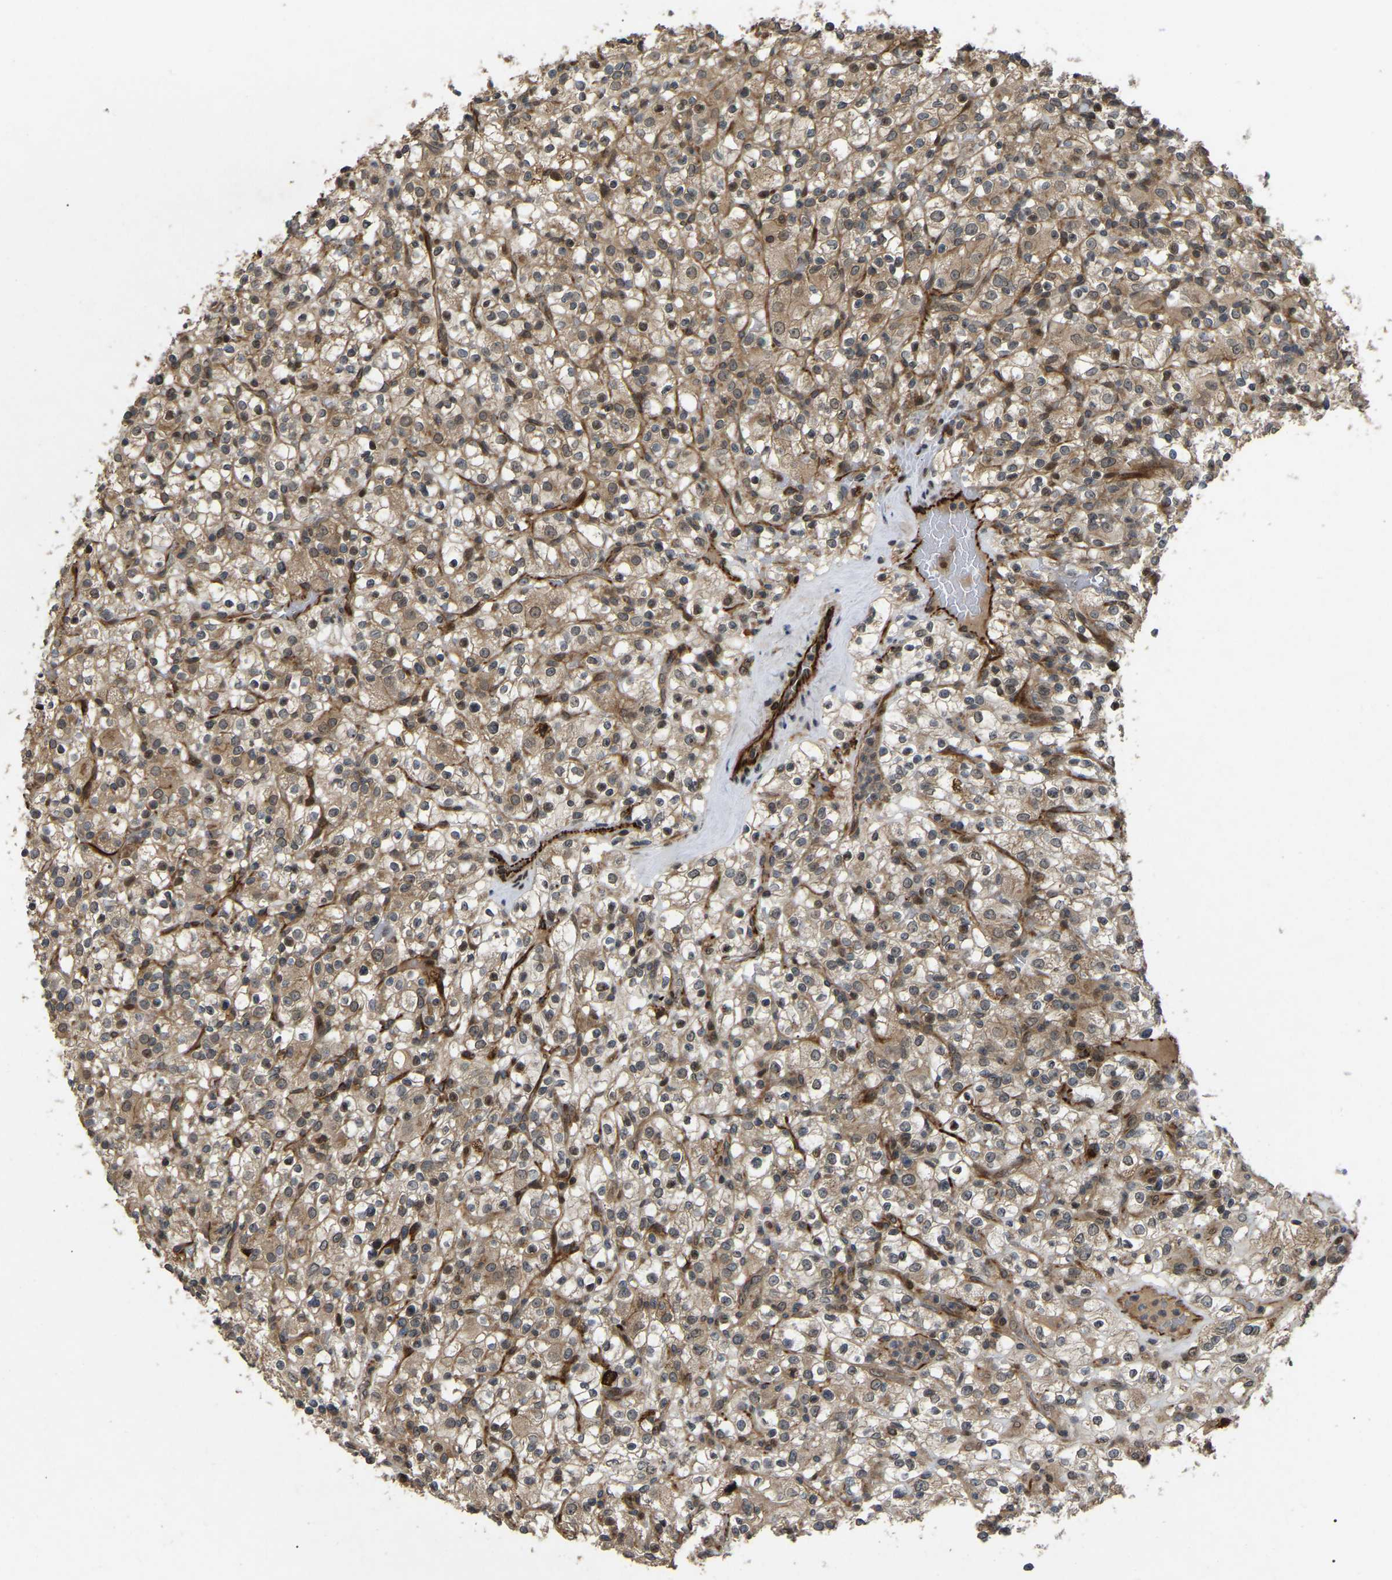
{"staining": {"intensity": "moderate", "quantity": ">75%", "location": "cytoplasmic/membranous,nuclear"}, "tissue": "renal cancer", "cell_type": "Tumor cells", "image_type": "cancer", "snomed": [{"axis": "morphology", "description": "Normal tissue, NOS"}, {"axis": "morphology", "description": "Adenocarcinoma, NOS"}, {"axis": "topography", "description": "Kidney"}], "caption": "Approximately >75% of tumor cells in renal adenocarcinoma show moderate cytoplasmic/membranous and nuclear protein expression as visualized by brown immunohistochemical staining.", "gene": "KIAA1549", "patient": {"sex": "female", "age": 72}}